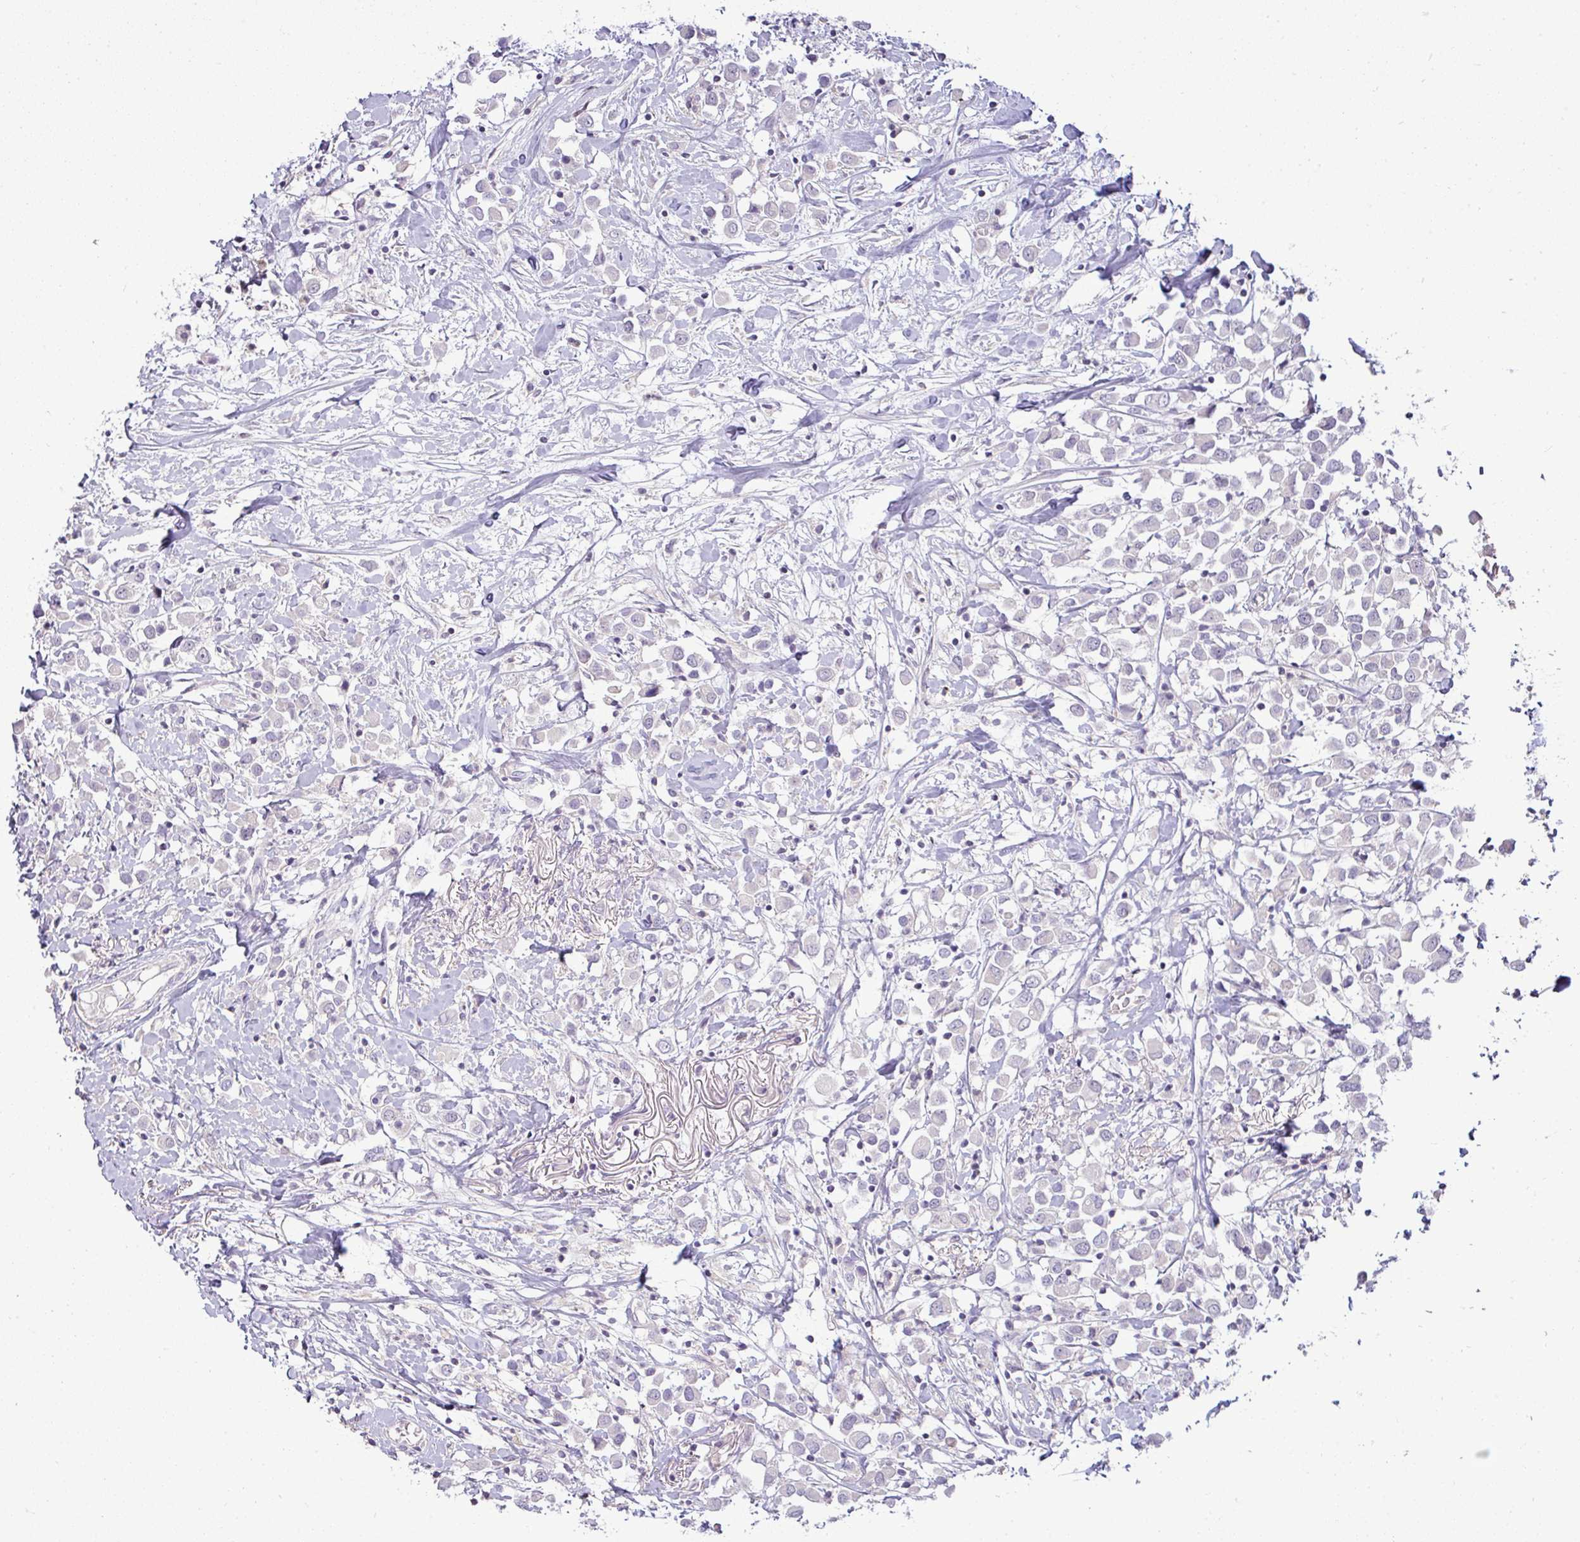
{"staining": {"intensity": "negative", "quantity": "none", "location": "none"}, "tissue": "breast cancer", "cell_type": "Tumor cells", "image_type": "cancer", "snomed": [{"axis": "morphology", "description": "Duct carcinoma"}, {"axis": "topography", "description": "Breast"}], "caption": "Human breast intraductal carcinoma stained for a protein using immunohistochemistry exhibits no staining in tumor cells.", "gene": "APOM", "patient": {"sex": "female", "age": 61}}